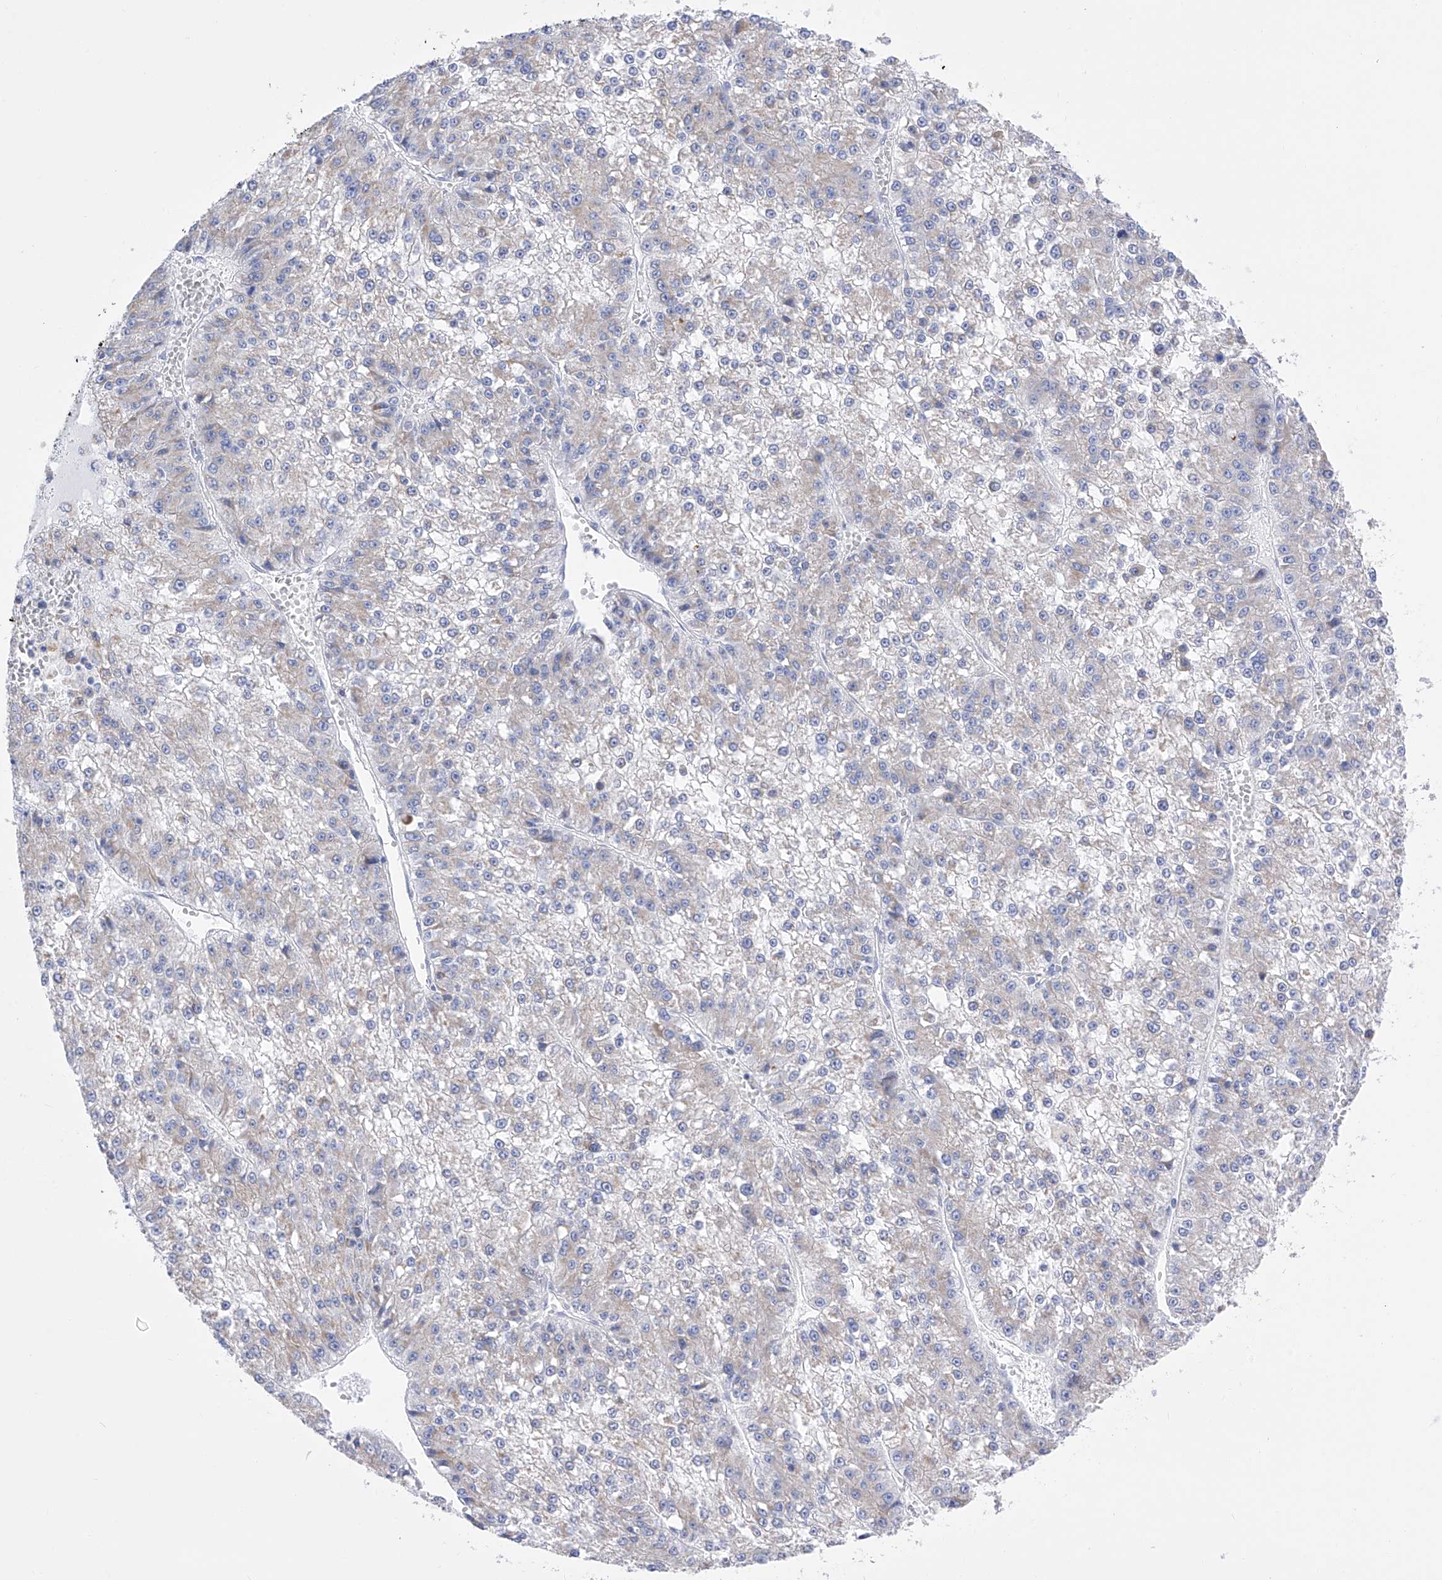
{"staining": {"intensity": "negative", "quantity": "none", "location": "none"}, "tissue": "liver cancer", "cell_type": "Tumor cells", "image_type": "cancer", "snomed": [{"axis": "morphology", "description": "Carcinoma, Hepatocellular, NOS"}, {"axis": "topography", "description": "Liver"}], "caption": "A micrograph of human liver hepatocellular carcinoma is negative for staining in tumor cells. The staining was performed using DAB to visualize the protein expression in brown, while the nuclei were stained in blue with hematoxylin (Magnification: 20x).", "gene": "FLG", "patient": {"sex": "female", "age": 73}}